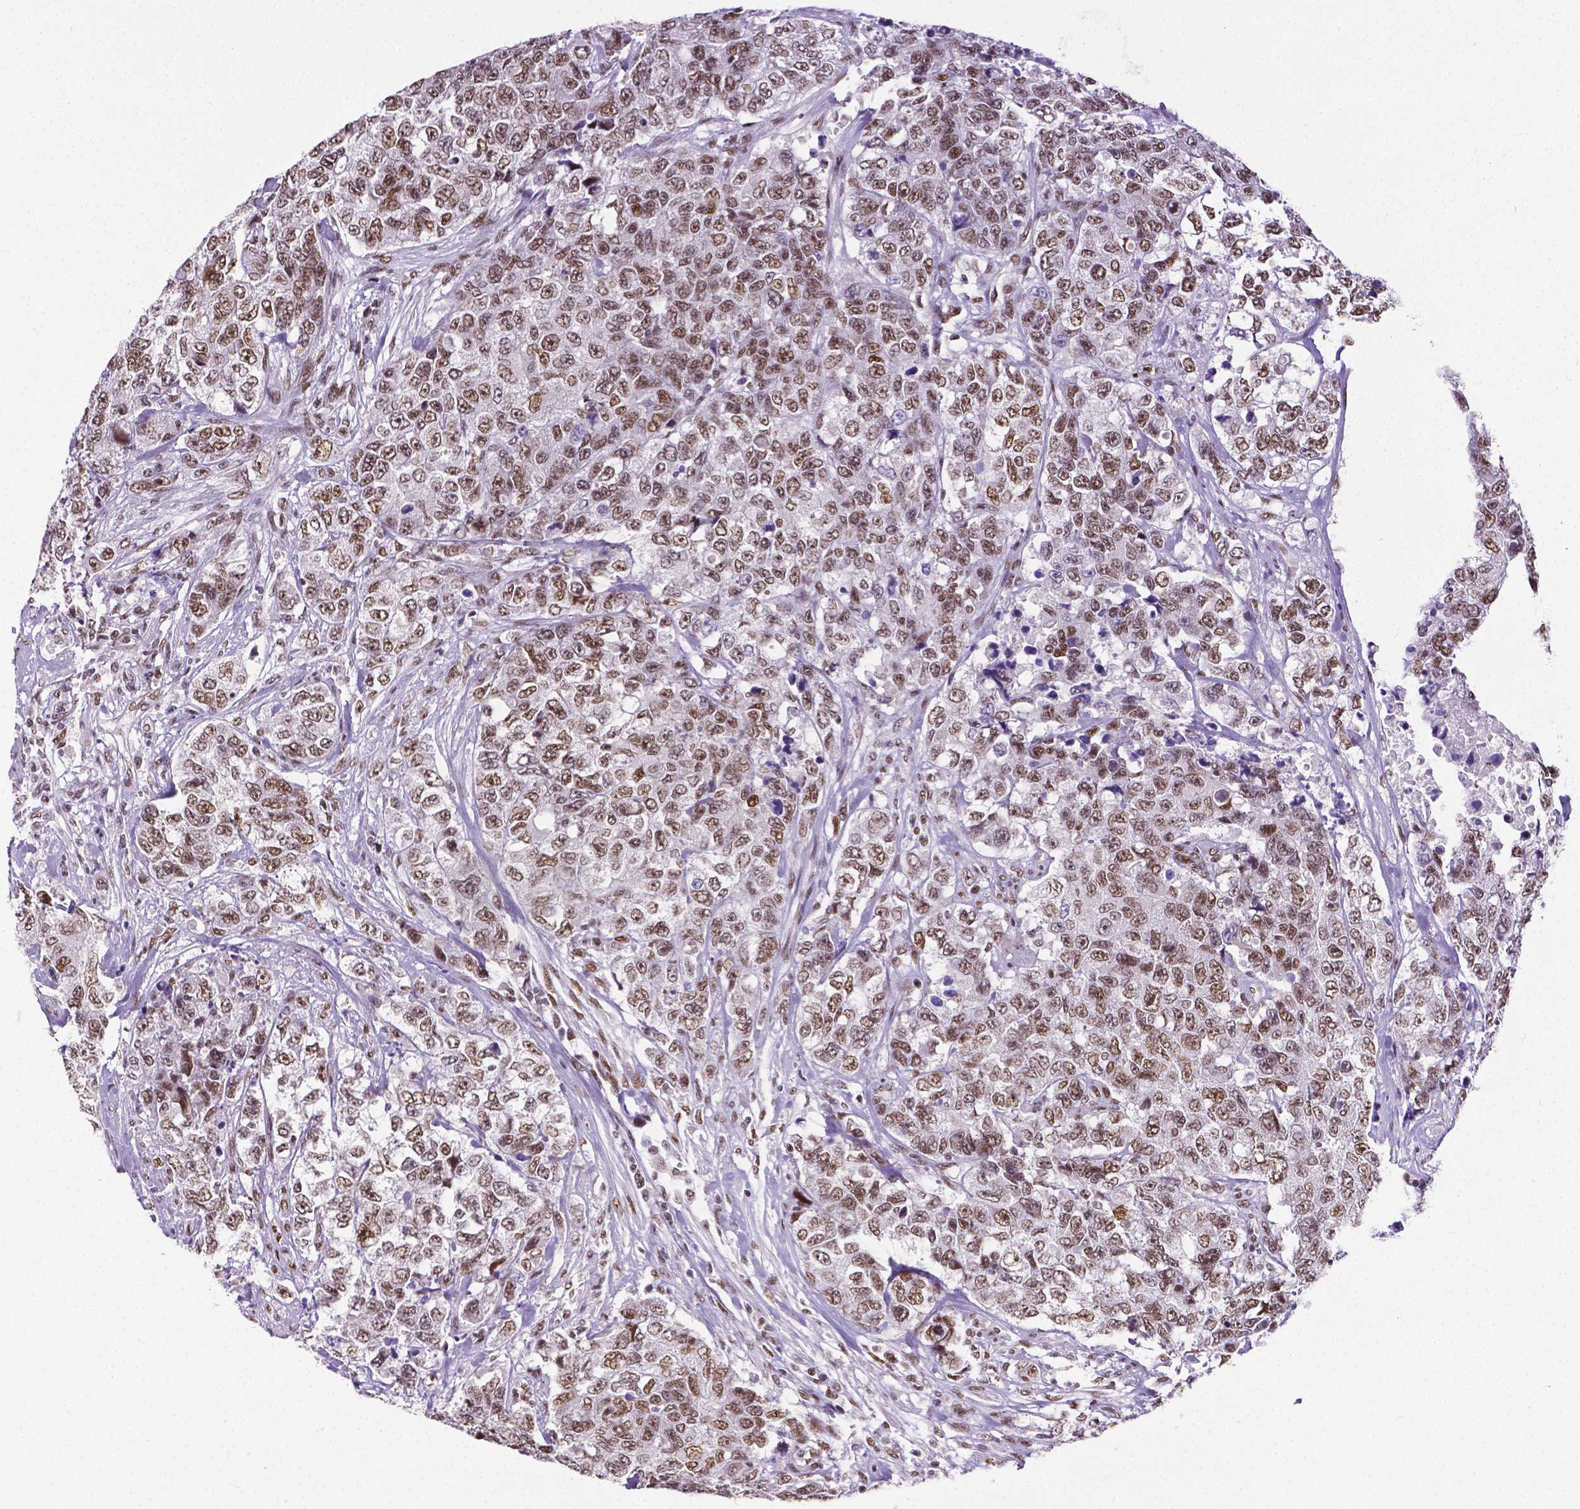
{"staining": {"intensity": "moderate", "quantity": ">75%", "location": "nuclear"}, "tissue": "urothelial cancer", "cell_type": "Tumor cells", "image_type": "cancer", "snomed": [{"axis": "morphology", "description": "Urothelial carcinoma, High grade"}, {"axis": "topography", "description": "Urinary bladder"}], "caption": "Human high-grade urothelial carcinoma stained with a protein marker exhibits moderate staining in tumor cells.", "gene": "REST", "patient": {"sex": "female", "age": 78}}